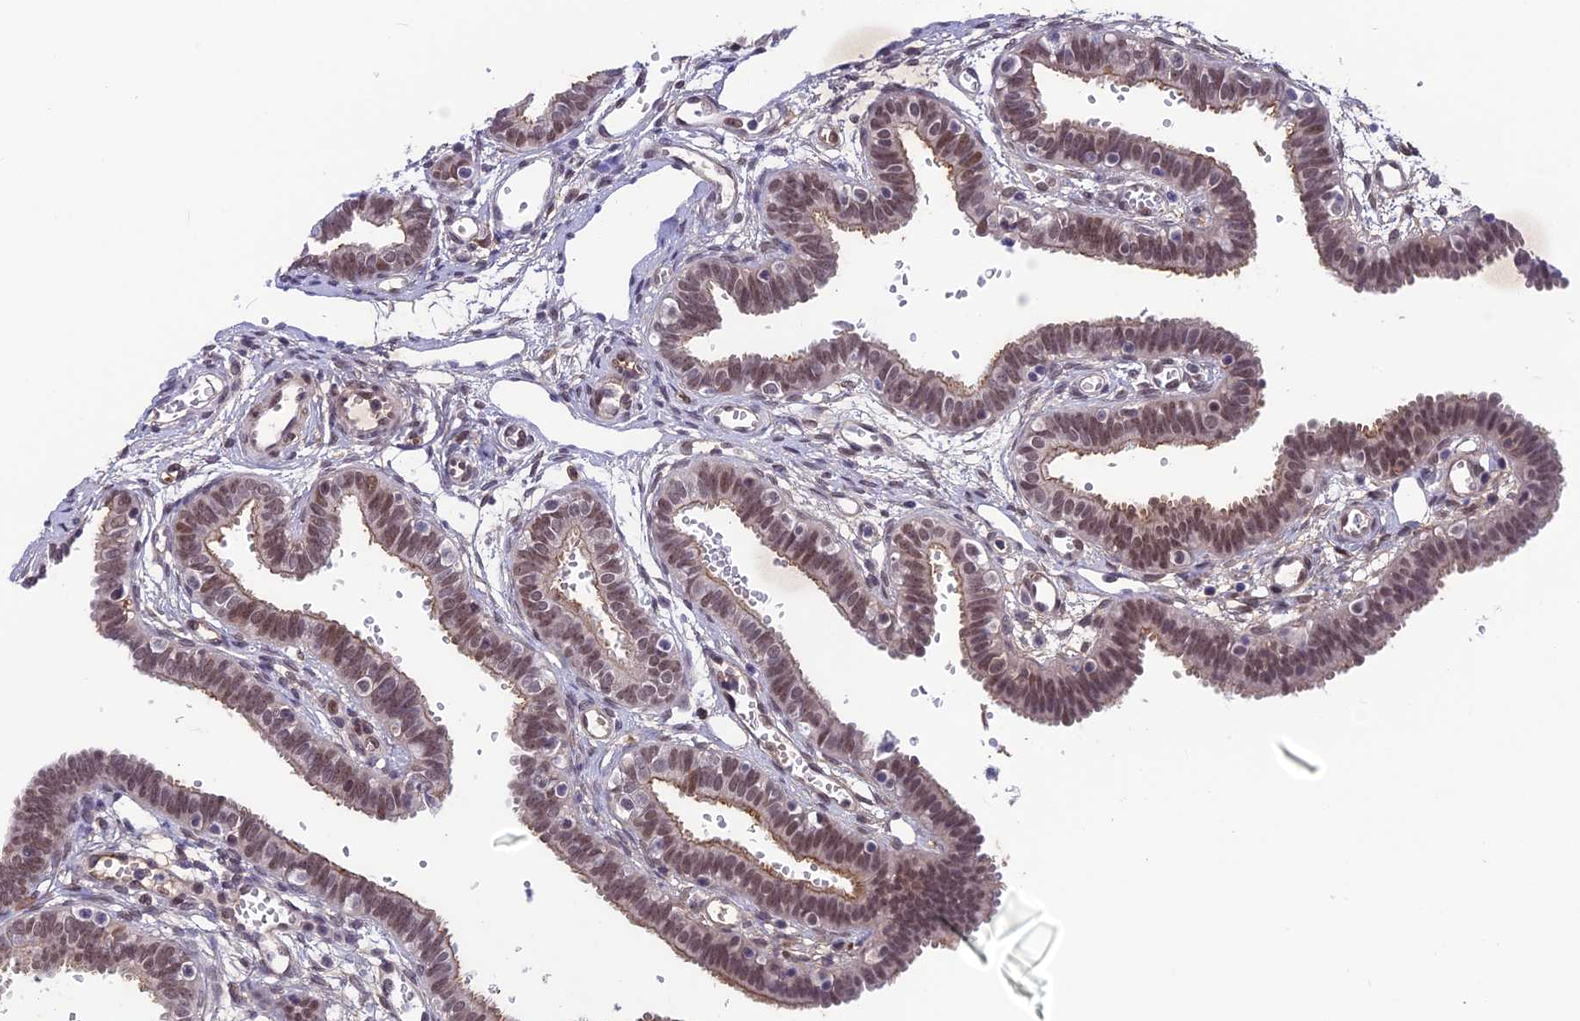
{"staining": {"intensity": "weak", "quantity": "25%-75%", "location": "cytoplasmic/membranous,nuclear"}, "tissue": "fallopian tube", "cell_type": "Glandular cells", "image_type": "normal", "snomed": [{"axis": "morphology", "description": "Normal tissue, NOS"}, {"axis": "topography", "description": "Fallopian tube"}, {"axis": "topography", "description": "Placenta"}], "caption": "Immunohistochemistry micrograph of unremarkable fallopian tube: fallopian tube stained using immunohistochemistry (IHC) exhibits low levels of weak protein expression localized specifically in the cytoplasmic/membranous,nuclear of glandular cells, appearing as a cytoplasmic/membranous,nuclear brown color.", "gene": "FKBPL", "patient": {"sex": "female", "age": 32}}